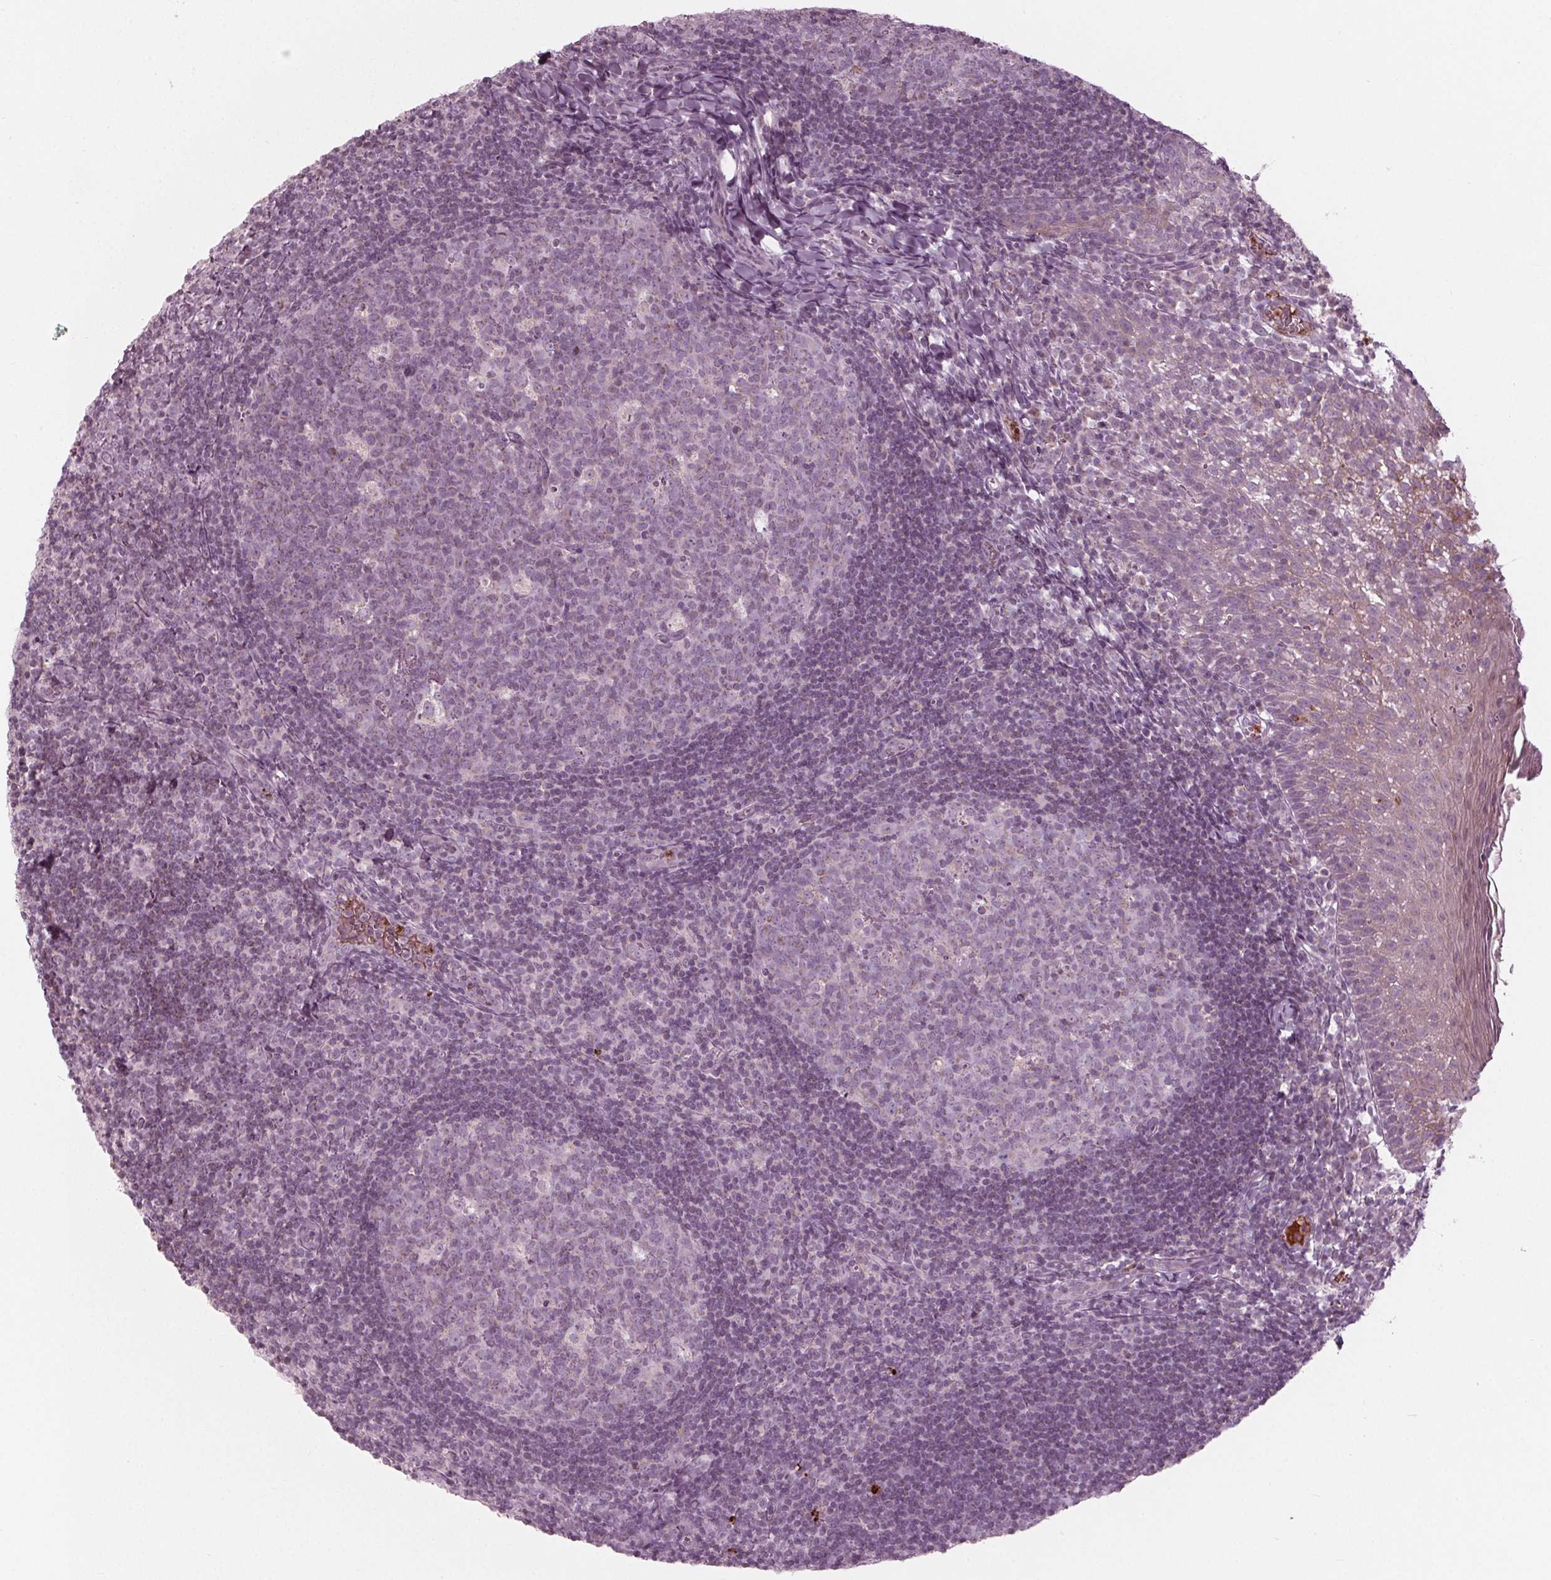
{"staining": {"intensity": "negative", "quantity": "none", "location": "none"}, "tissue": "lymph node", "cell_type": "Germinal center cells", "image_type": "normal", "snomed": [{"axis": "morphology", "description": "Normal tissue, NOS"}, {"axis": "topography", "description": "Lymph node"}], "caption": "This is an immunohistochemistry (IHC) image of benign human lymph node. There is no staining in germinal center cells.", "gene": "CLN6", "patient": {"sex": "female", "age": 21}}